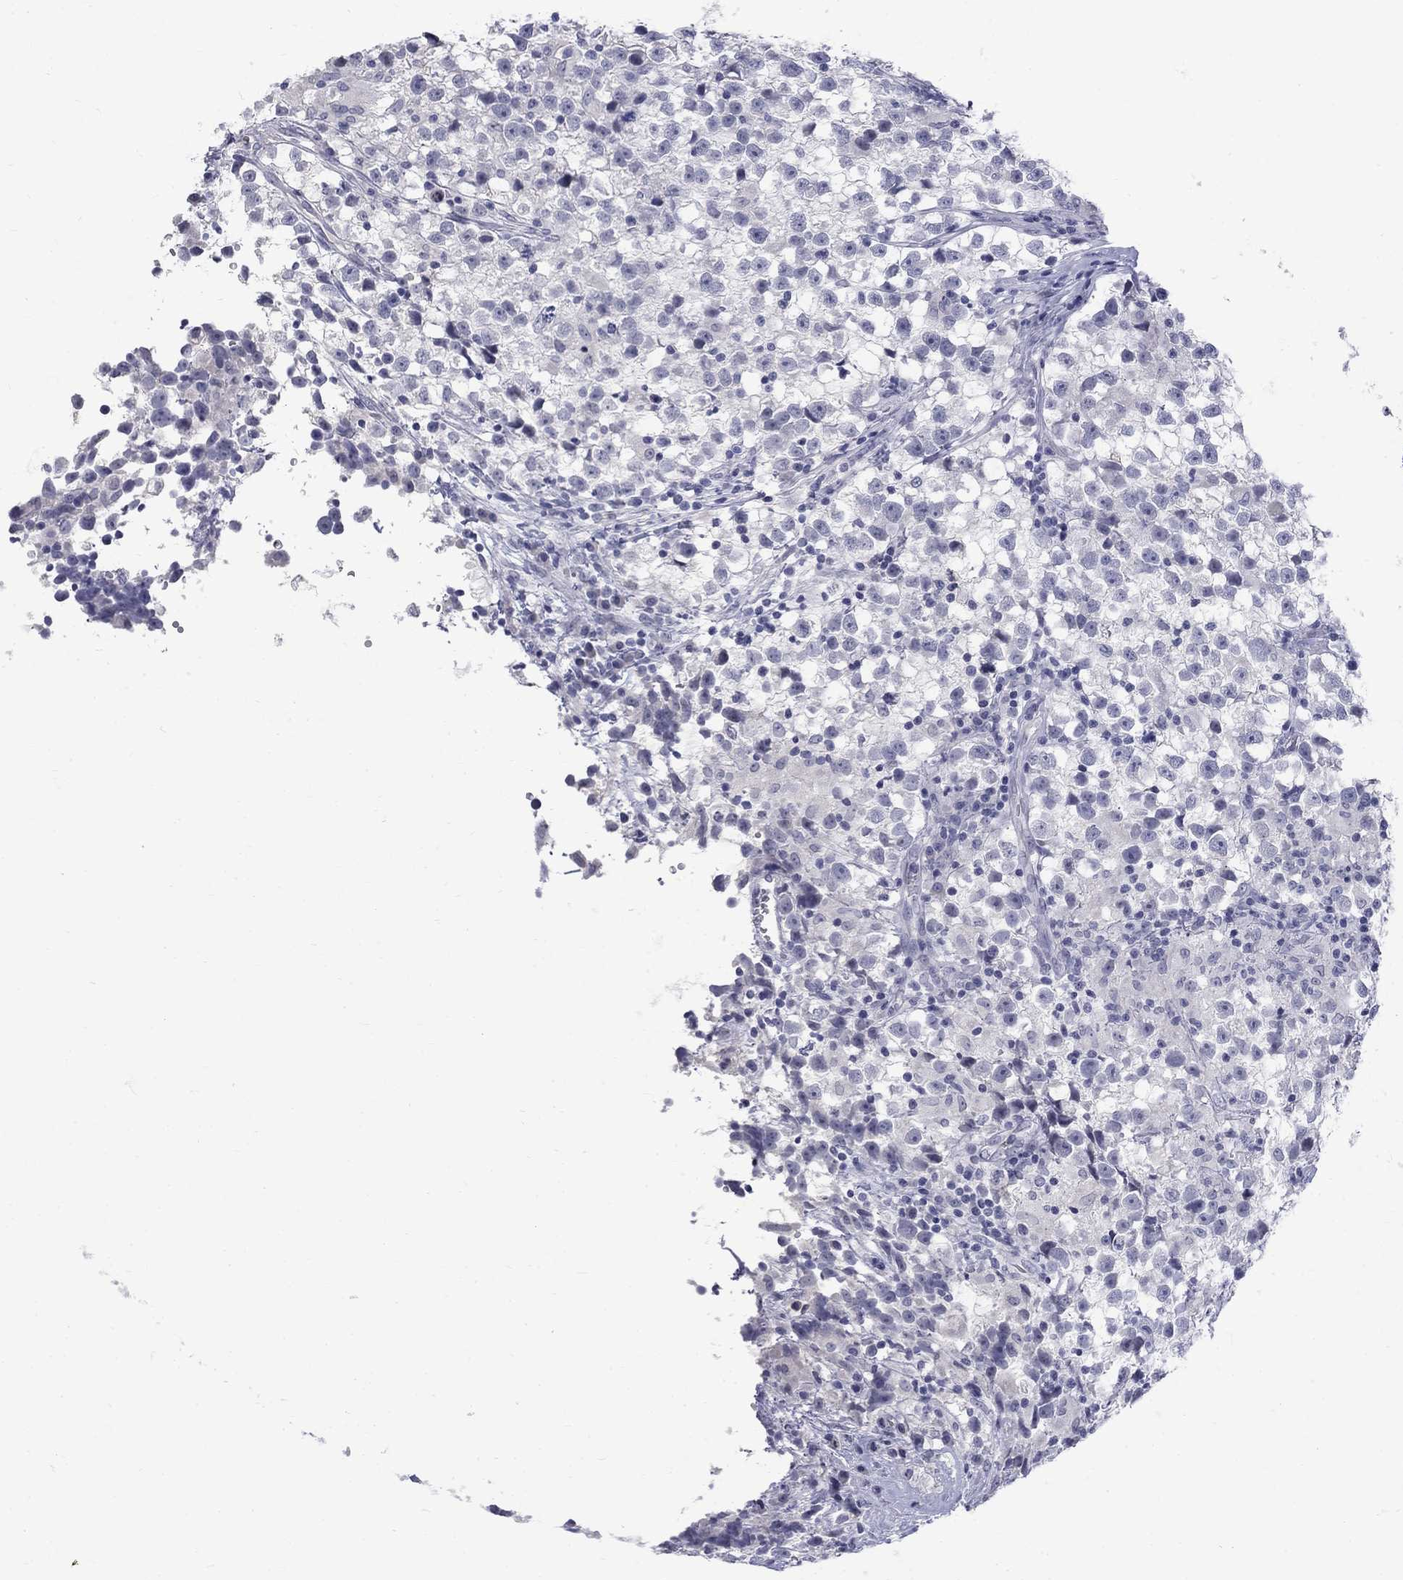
{"staining": {"intensity": "negative", "quantity": "none", "location": "none"}, "tissue": "testis cancer", "cell_type": "Tumor cells", "image_type": "cancer", "snomed": [{"axis": "morphology", "description": "Seminoma, NOS"}, {"axis": "topography", "description": "Testis"}], "caption": "Immunohistochemistry (IHC) image of seminoma (testis) stained for a protein (brown), which displays no staining in tumor cells. (Stains: DAB (3,3'-diaminobenzidine) IHC with hematoxylin counter stain, Microscopy: brightfield microscopy at high magnification).", "gene": "CTNND2", "patient": {"sex": "male", "age": 31}}